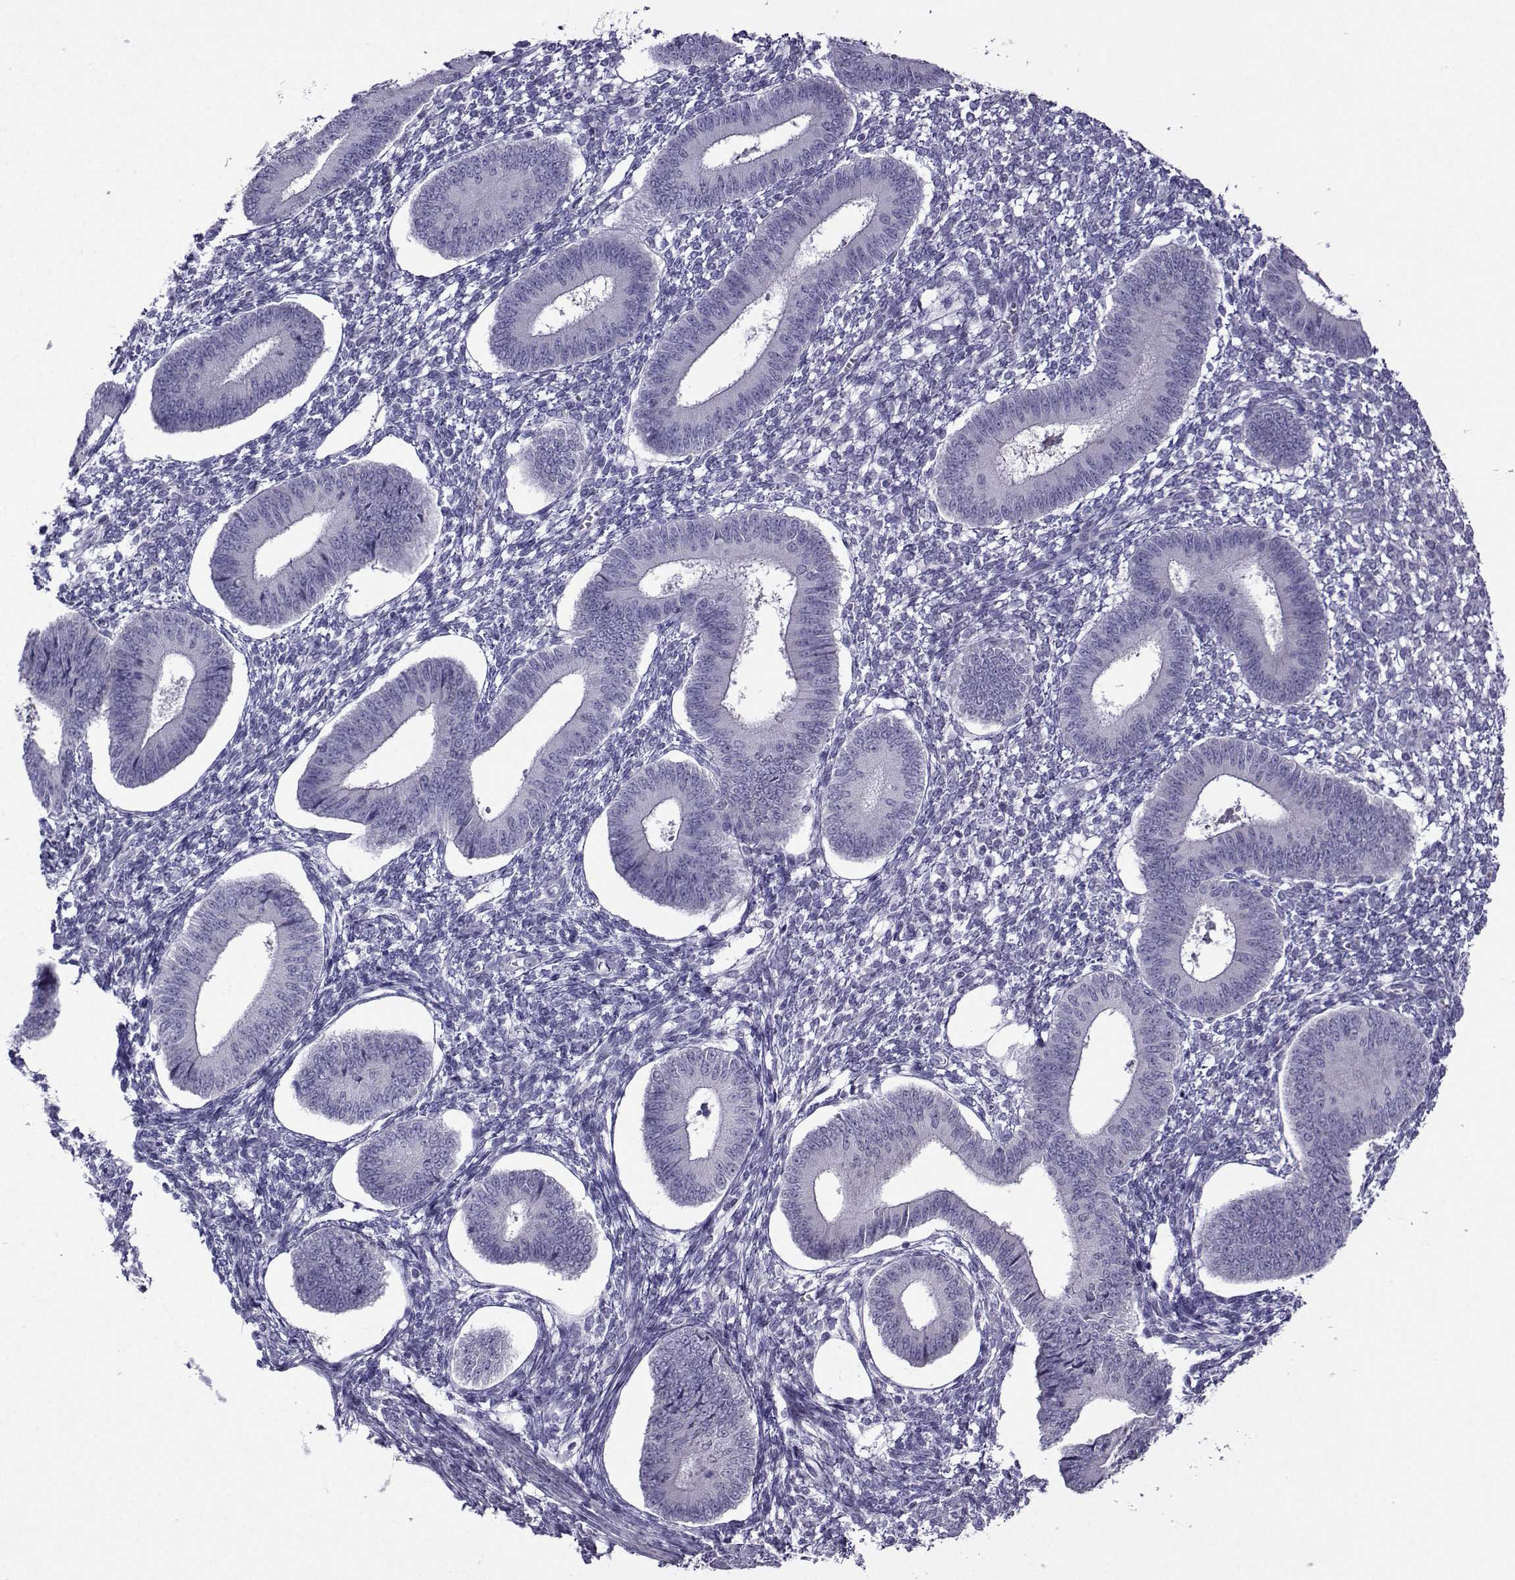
{"staining": {"intensity": "negative", "quantity": "none", "location": "none"}, "tissue": "endometrium", "cell_type": "Cells in endometrial stroma", "image_type": "normal", "snomed": [{"axis": "morphology", "description": "Normal tissue, NOS"}, {"axis": "topography", "description": "Endometrium"}], "caption": "DAB immunohistochemical staining of benign human endometrium displays no significant positivity in cells in endometrial stroma.", "gene": "CRYBB1", "patient": {"sex": "female", "age": 42}}